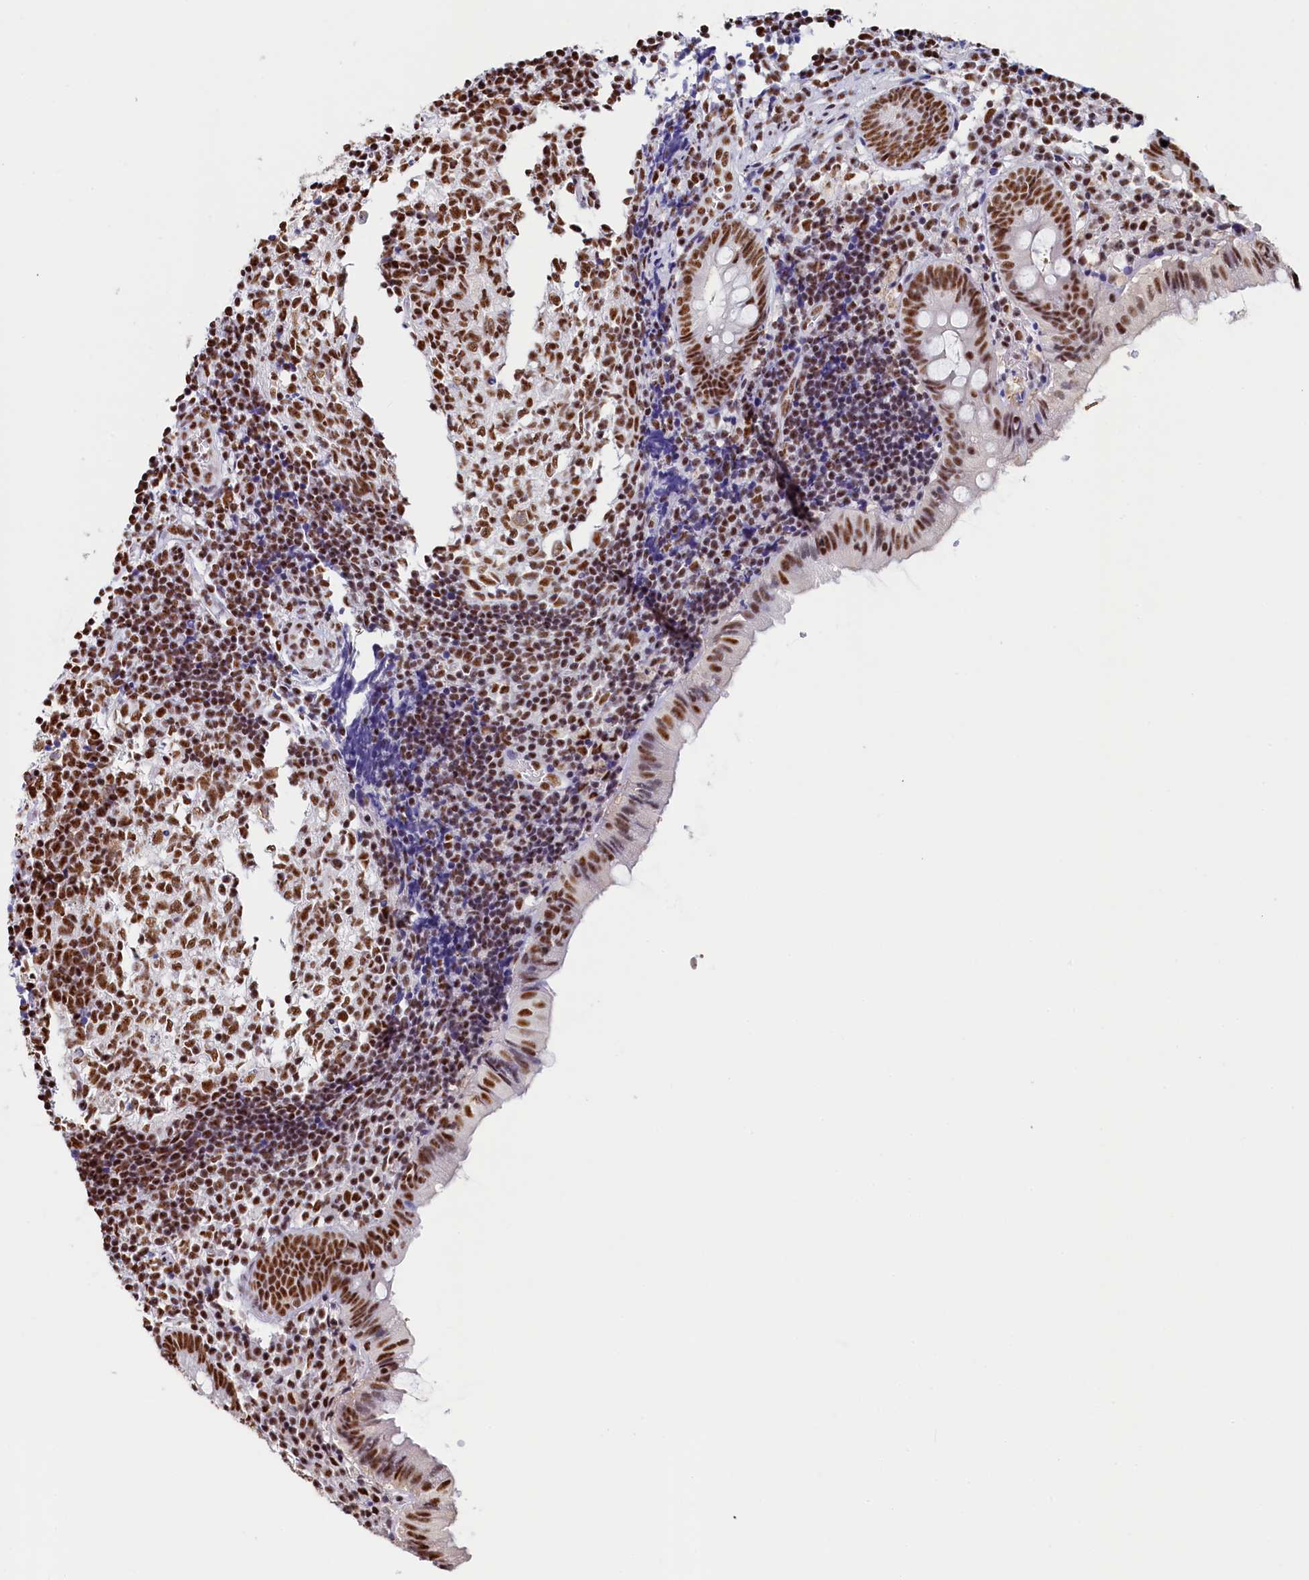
{"staining": {"intensity": "strong", "quantity": ">75%", "location": "nuclear"}, "tissue": "appendix", "cell_type": "Glandular cells", "image_type": "normal", "snomed": [{"axis": "morphology", "description": "Normal tissue, NOS"}, {"axis": "topography", "description": "Appendix"}], "caption": "Appendix stained for a protein demonstrates strong nuclear positivity in glandular cells. Using DAB (3,3'-diaminobenzidine) (brown) and hematoxylin (blue) stains, captured at high magnification using brightfield microscopy.", "gene": "MOSPD3", "patient": {"sex": "male", "age": 8}}